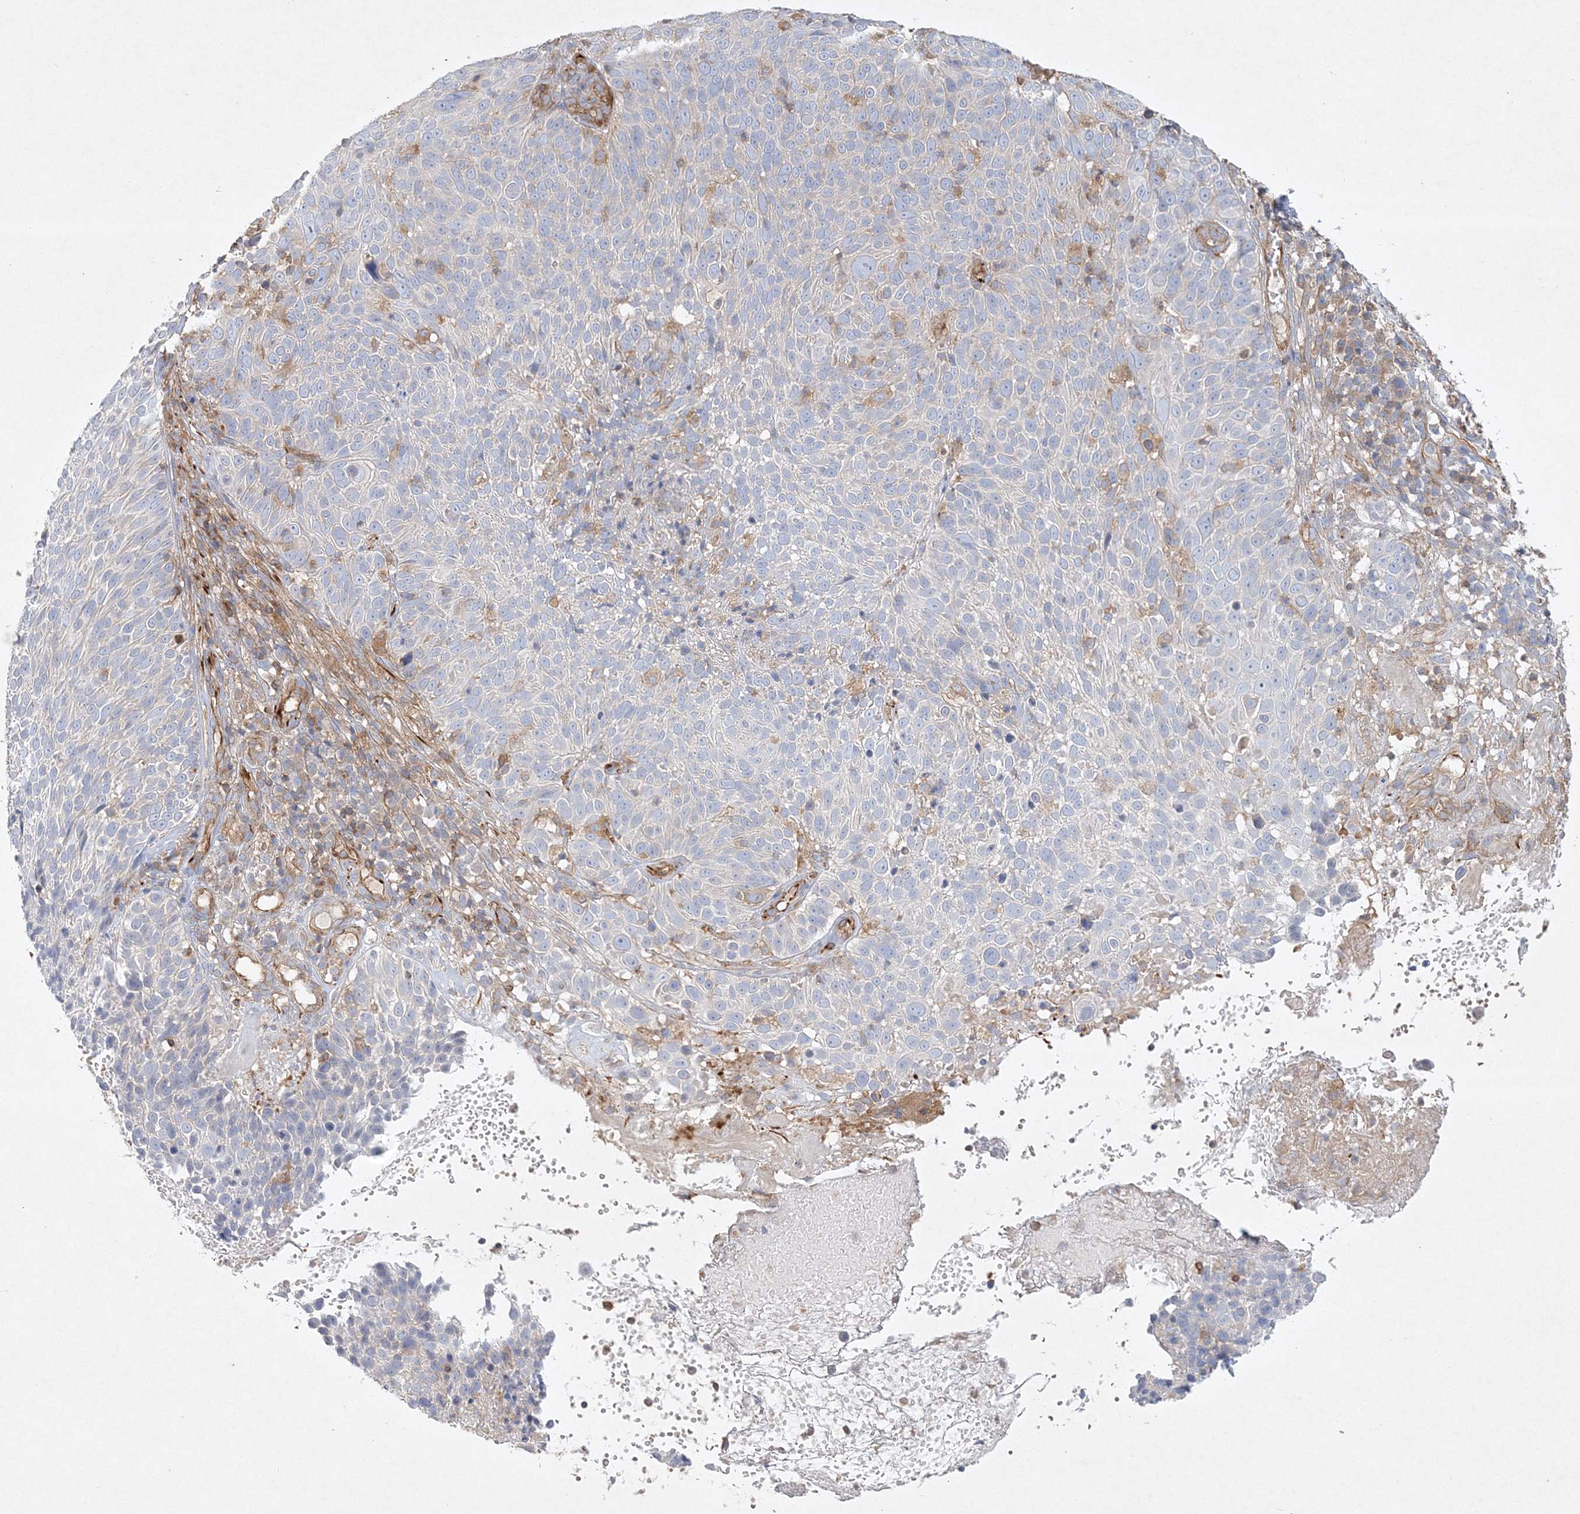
{"staining": {"intensity": "negative", "quantity": "none", "location": "none"}, "tissue": "cervical cancer", "cell_type": "Tumor cells", "image_type": "cancer", "snomed": [{"axis": "morphology", "description": "Squamous cell carcinoma, NOS"}, {"axis": "topography", "description": "Cervix"}], "caption": "This is a histopathology image of IHC staining of cervical cancer, which shows no staining in tumor cells.", "gene": "WDR37", "patient": {"sex": "female", "age": 74}}